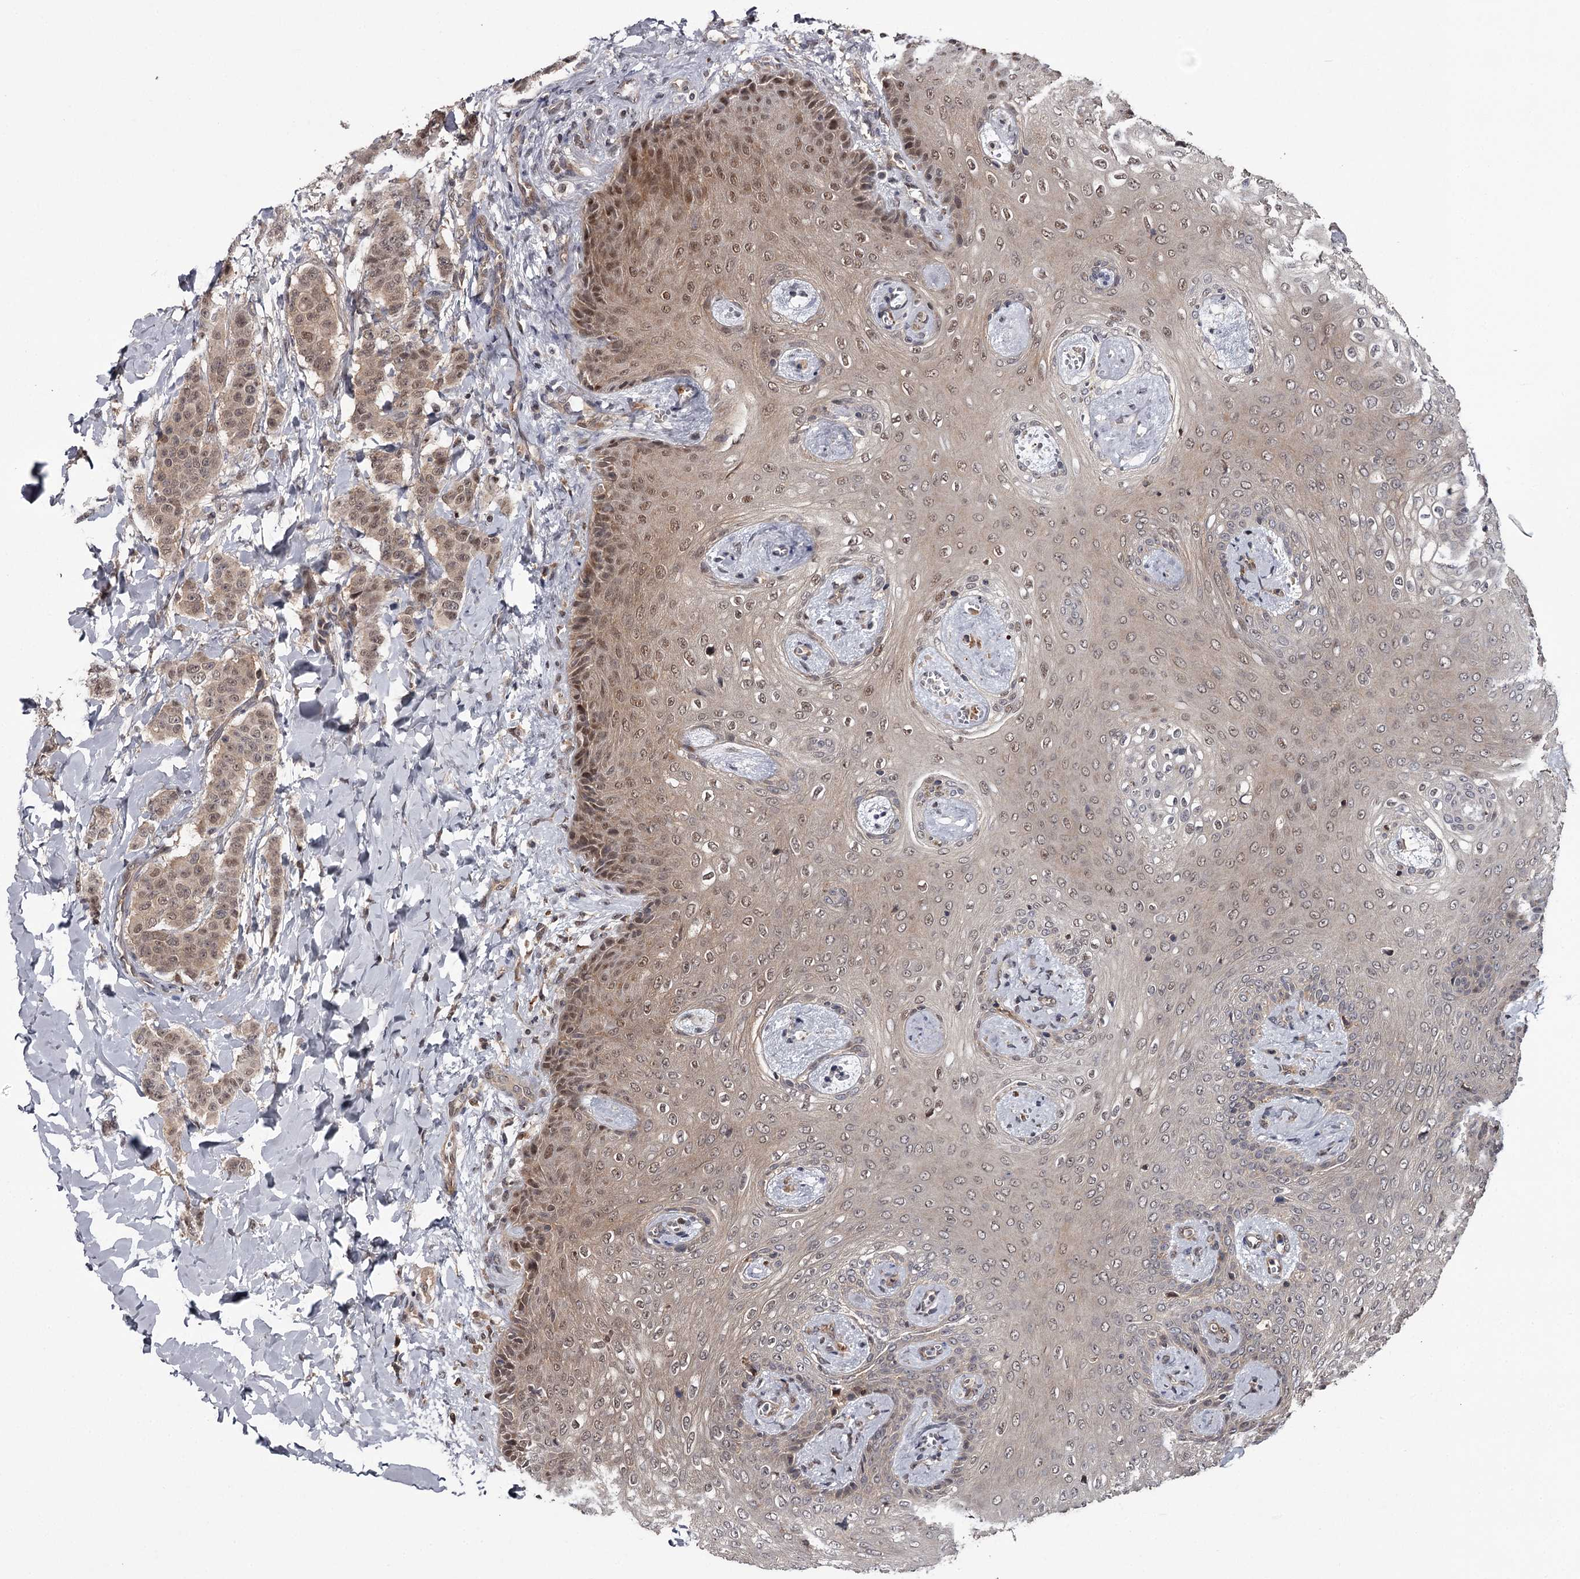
{"staining": {"intensity": "weak", "quantity": "<25%", "location": "nuclear"}, "tissue": "breast cancer", "cell_type": "Tumor cells", "image_type": "cancer", "snomed": [{"axis": "morphology", "description": "Duct carcinoma"}, {"axis": "topography", "description": "Breast"}], "caption": "An image of human breast cancer is negative for staining in tumor cells.", "gene": "GTSF1", "patient": {"sex": "female", "age": 40}}